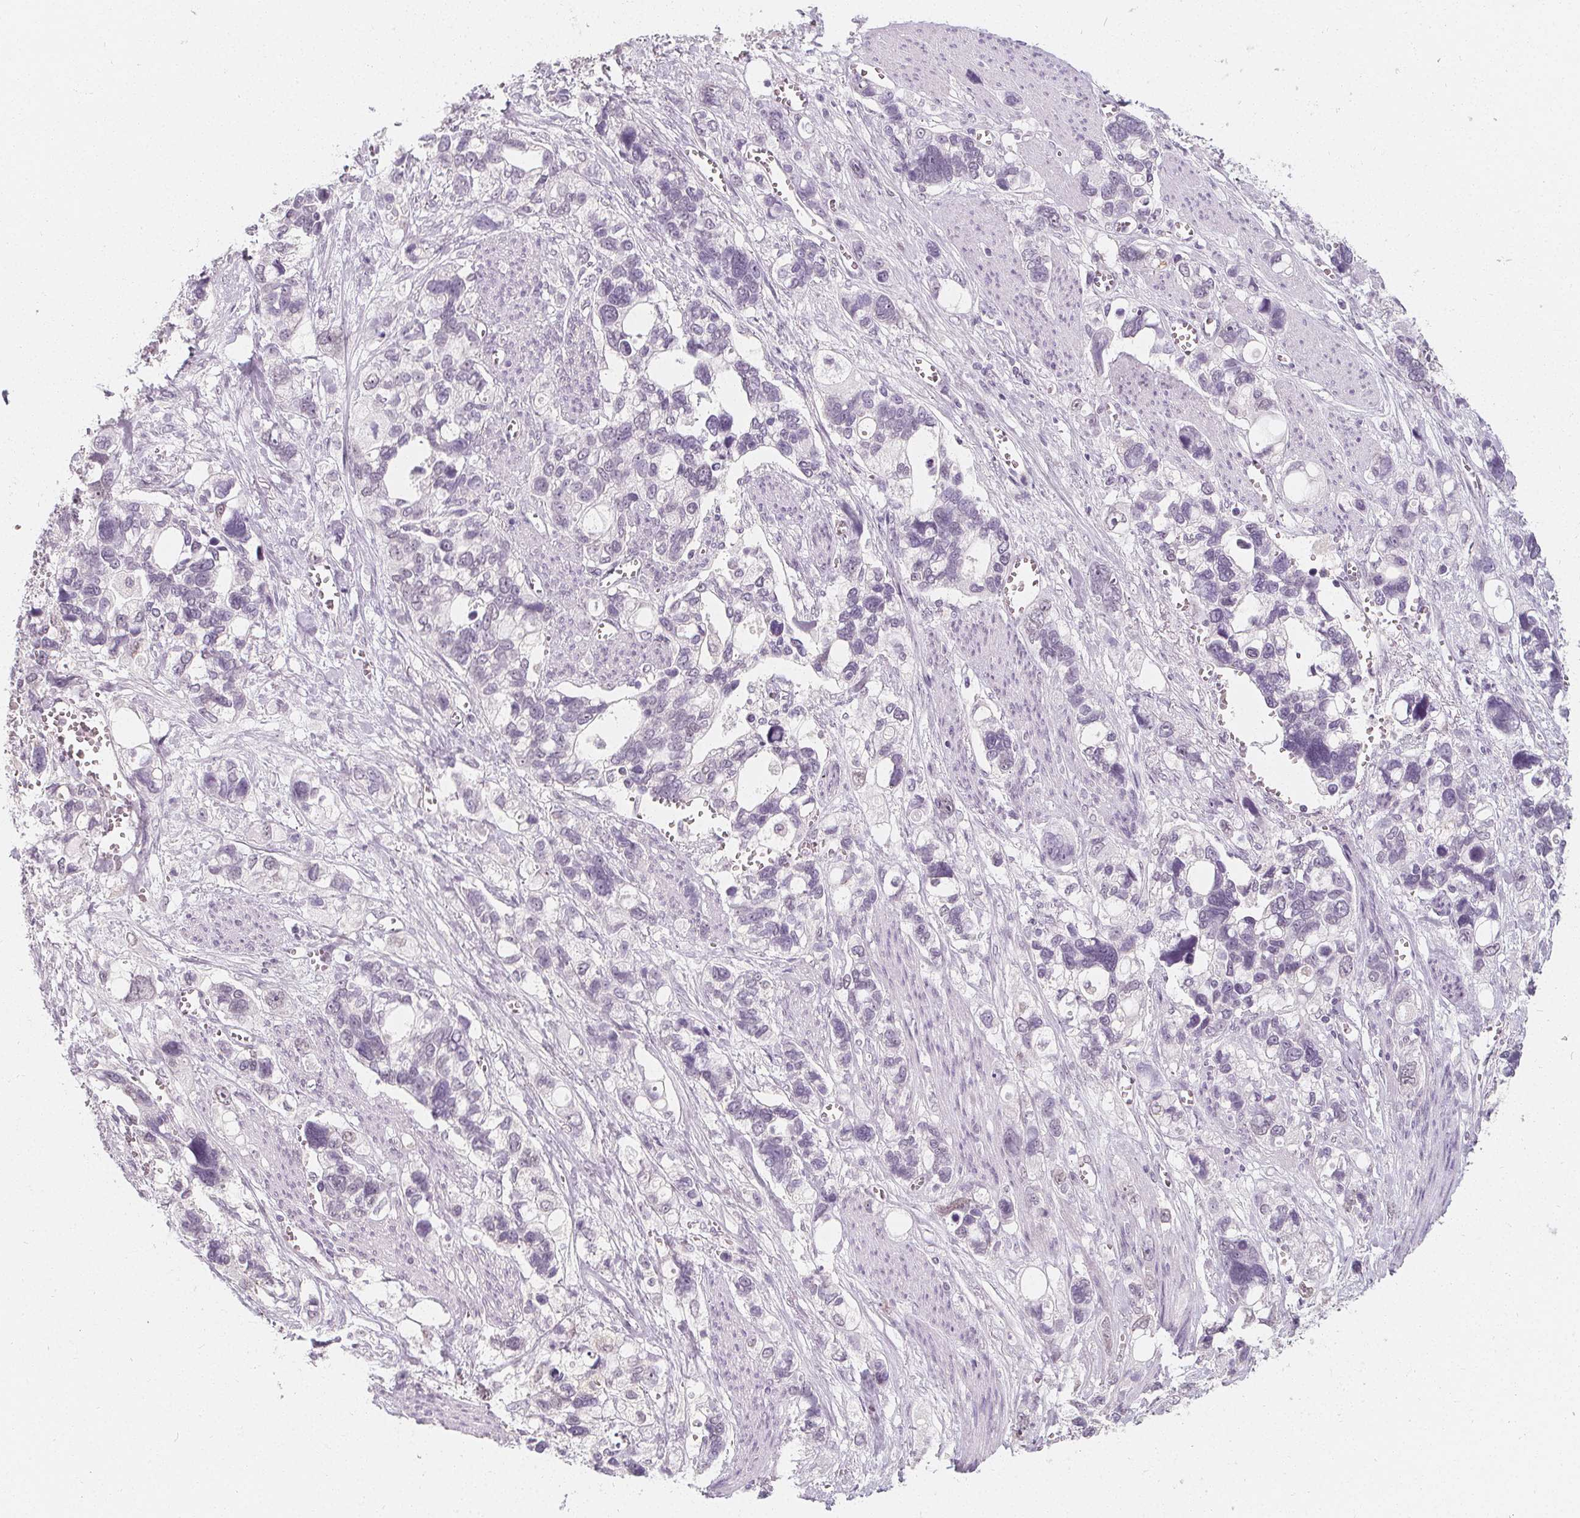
{"staining": {"intensity": "negative", "quantity": "none", "location": "none"}, "tissue": "stomach cancer", "cell_type": "Tumor cells", "image_type": "cancer", "snomed": [{"axis": "morphology", "description": "Adenocarcinoma, NOS"}, {"axis": "topography", "description": "Stomach, upper"}], "caption": "High magnification brightfield microscopy of stomach cancer stained with DAB (3,3'-diaminobenzidine) (brown) and counterstained with hematoxylin (blue): tumor cells show no significant positivity.", "gene": "DBX2", "patient": {"sex": "female", "age": 81}}